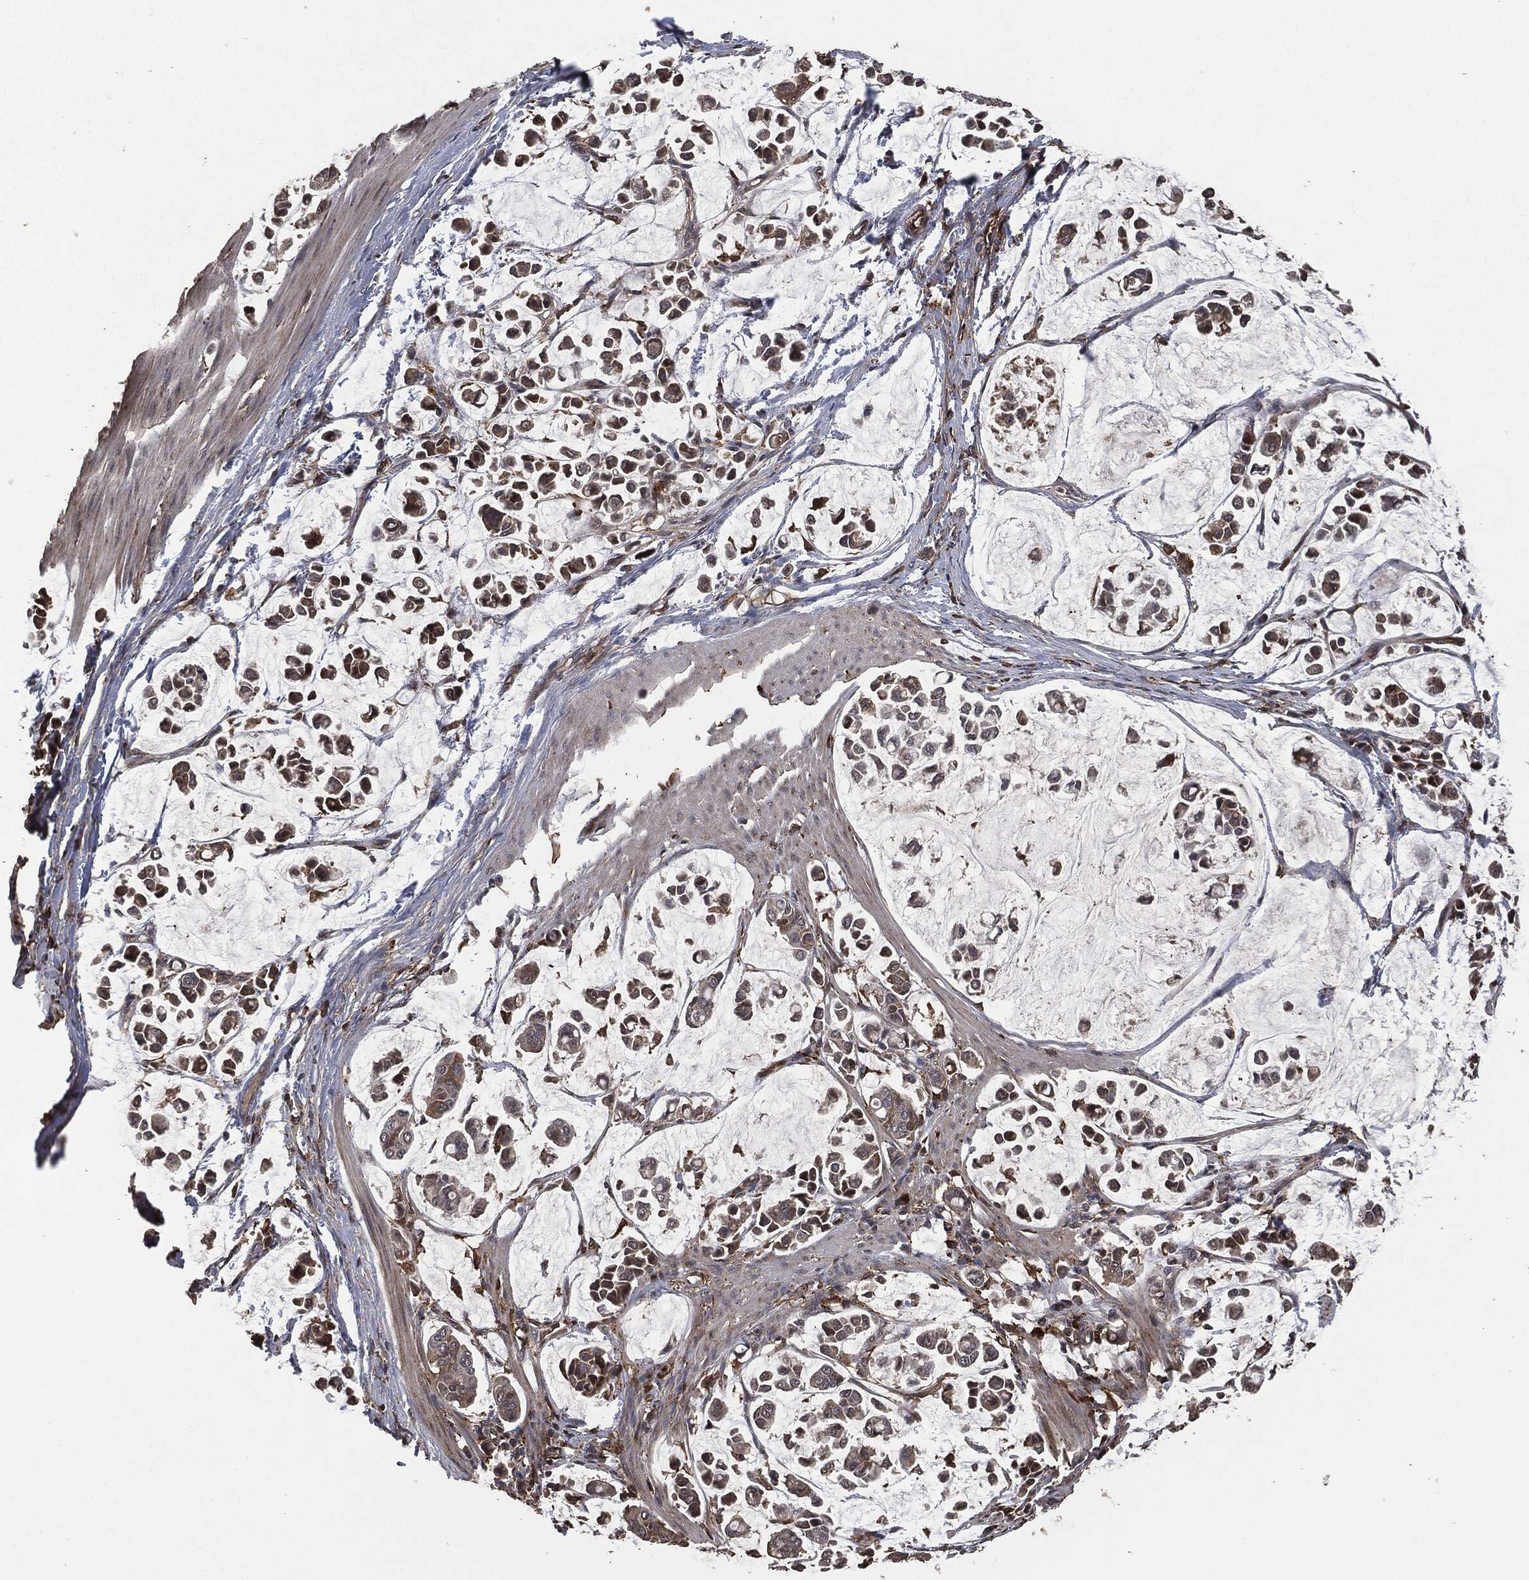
{"staining": {"intensity": "moderate", "quantity": "25%-75%", "location": "cytoplasmic/membranous"}, "tissue": "stomach cancer", "cell_type": "Tumor cells", "image_type": "cancer", "snomed": [{"axis": "morphology", "description": "Adenocarcinoma, NOS"}, {"axis": "topography", "description": "Stomach"}], "caption": "Immunohistochemistry (IHC) histopathology image of neoplastic tissue: adenocarcinoma (stomach) stained using IHC exhibits medium levels of moderate protein expression localized specifically in the cytoplasmic/membranous of tumor cells, appearing as a cytoplasmic/membranous brown color.", "gene": "CRABP2", "patient": {"sex": "male", "age": 82}}